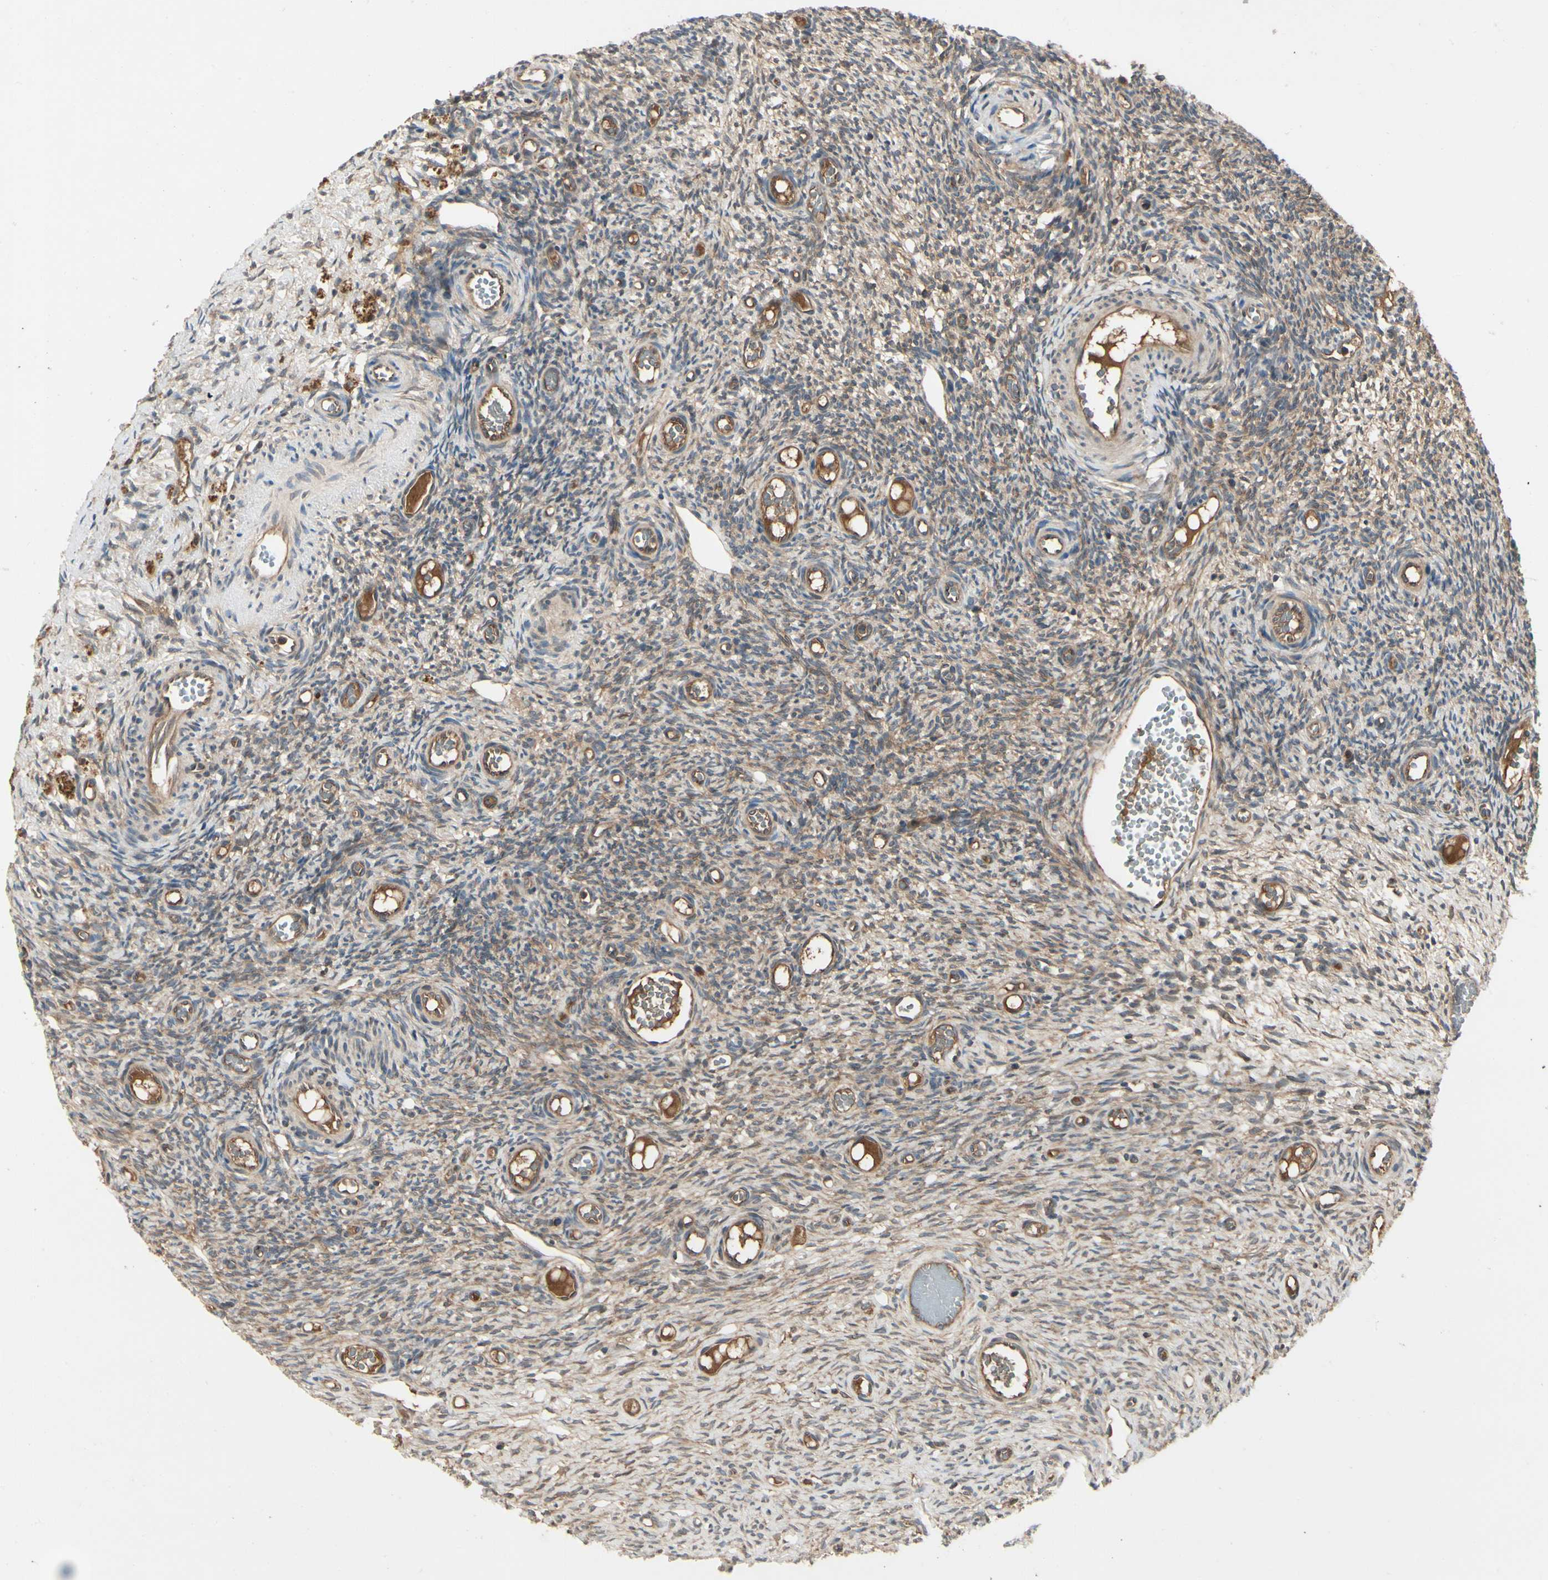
{"staining": {"intensity": "moderate", "quantity": ">75%", "location": "cytoplasmic/membranous"}, "tissue": "ovary", "cell_type": "Ovarian stroma cells", "image_type": "normal", "snomed": [{"axis": "morphology", "description": "Normal tissue, NOS"}, {"axis": "topography", "description": "Ovary"}], "caption": "Immunohistochemistry photomicrograph of unremarkable human ovary stained for a protein (brown), which demonstrates medium levels of moderate cytoplasmic/membranous expression in about >75% of ovarian stroma cells.", "gene": "RNF14", "patient": {"sex": "female", "age": 35}}